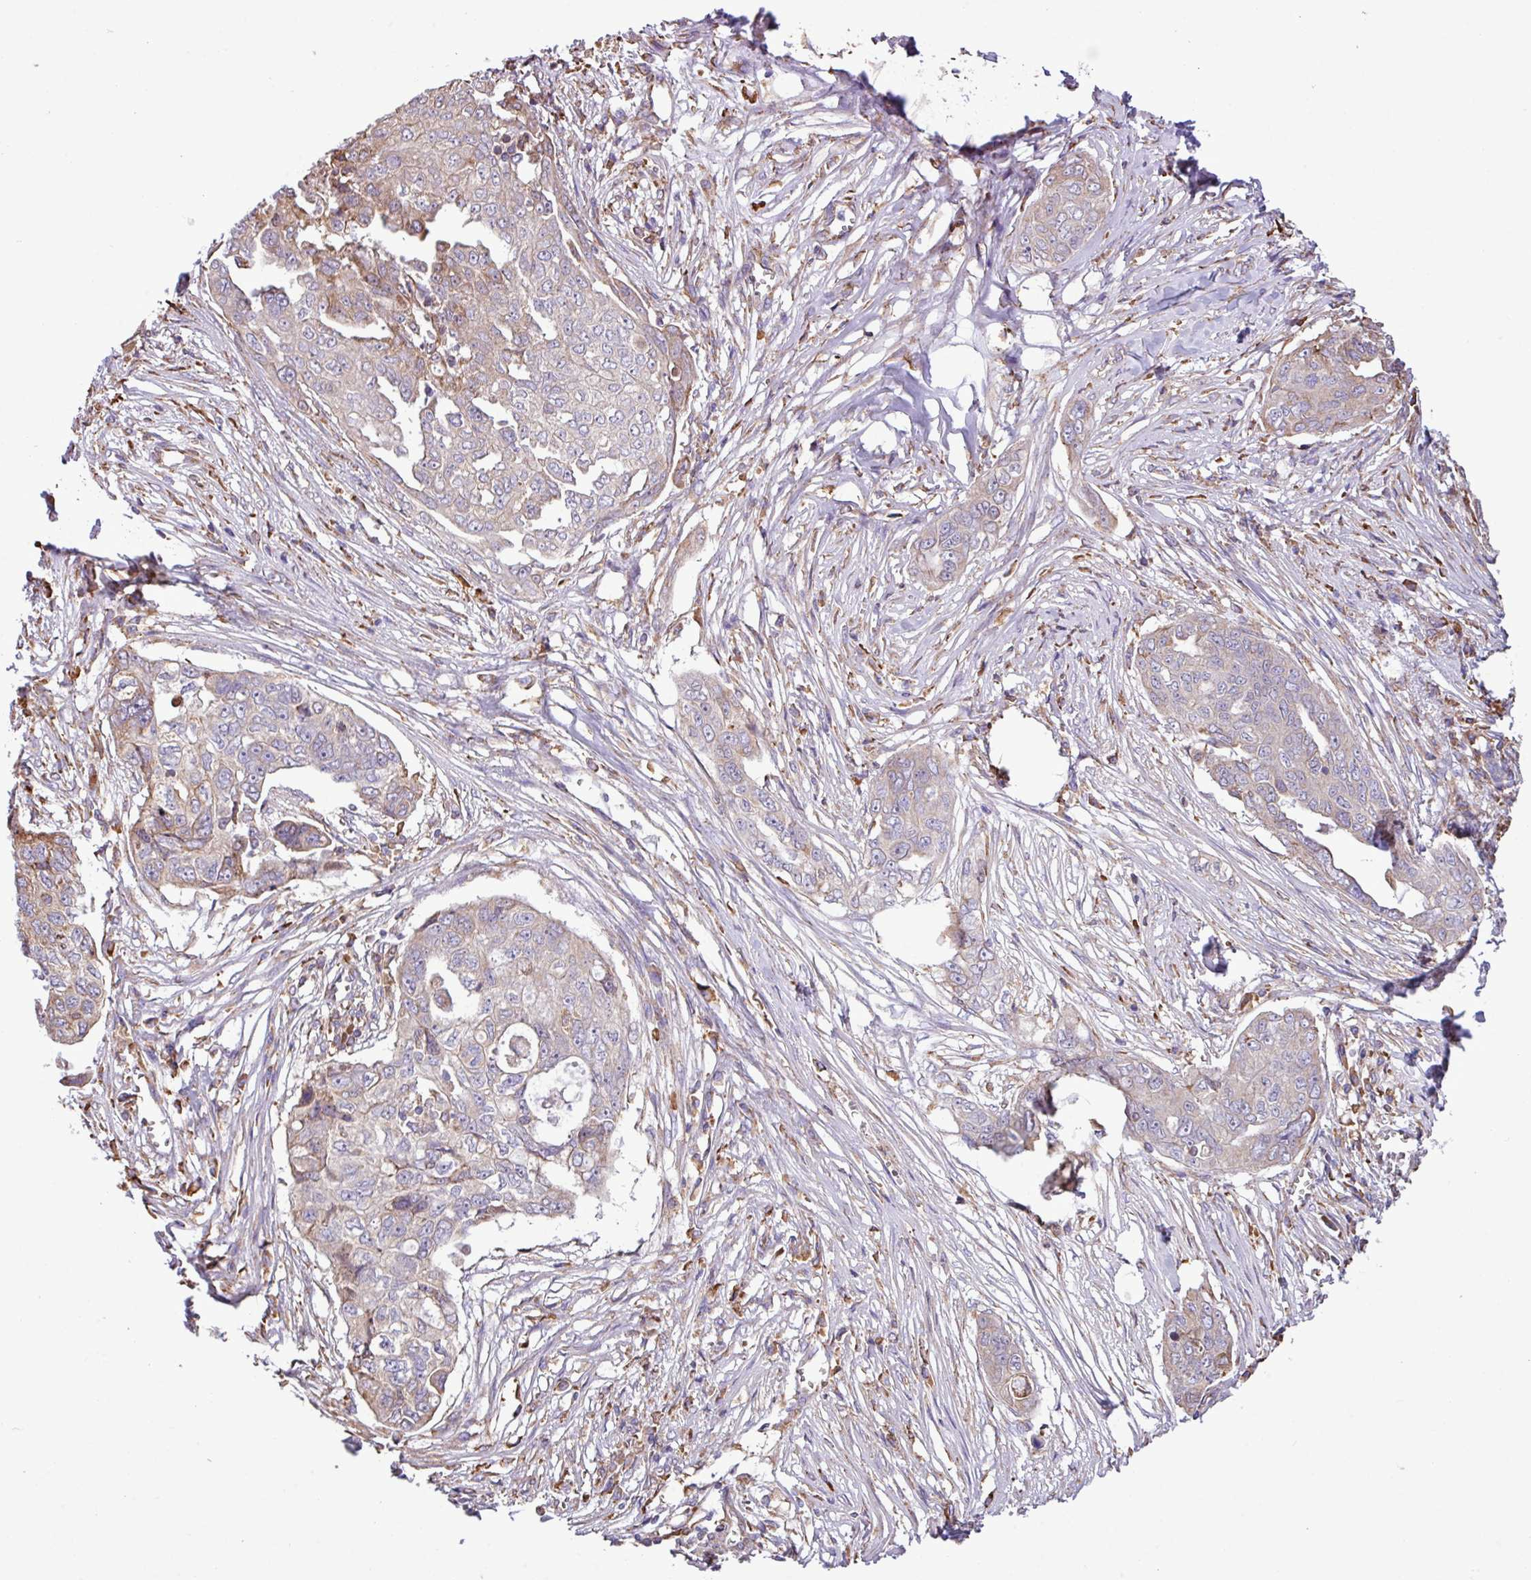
{"staining": {"intensity": "weak", "quantity": "<25%", "location": "cytoplasmic/membranous"}, "tissue": "ovarian cancer", "cell_type": "Tumor cells", "image_type": "cancer", "snomed": [{"axis": "morphology", "description": "Carcinoma, endometroid"}, {"axis": "topography", "description": "Ovary"}], "caption": "Micrograph shows no protein staining in tumor cells of ovarian endometroid carcinoma tissue. (DAB (3,3'-diaminobenzidine) IHC visualized using brightfield microscopy, high magnification).", "gene": "ZSCAN5A", "patient": {"sex": "female", "age": 70}}